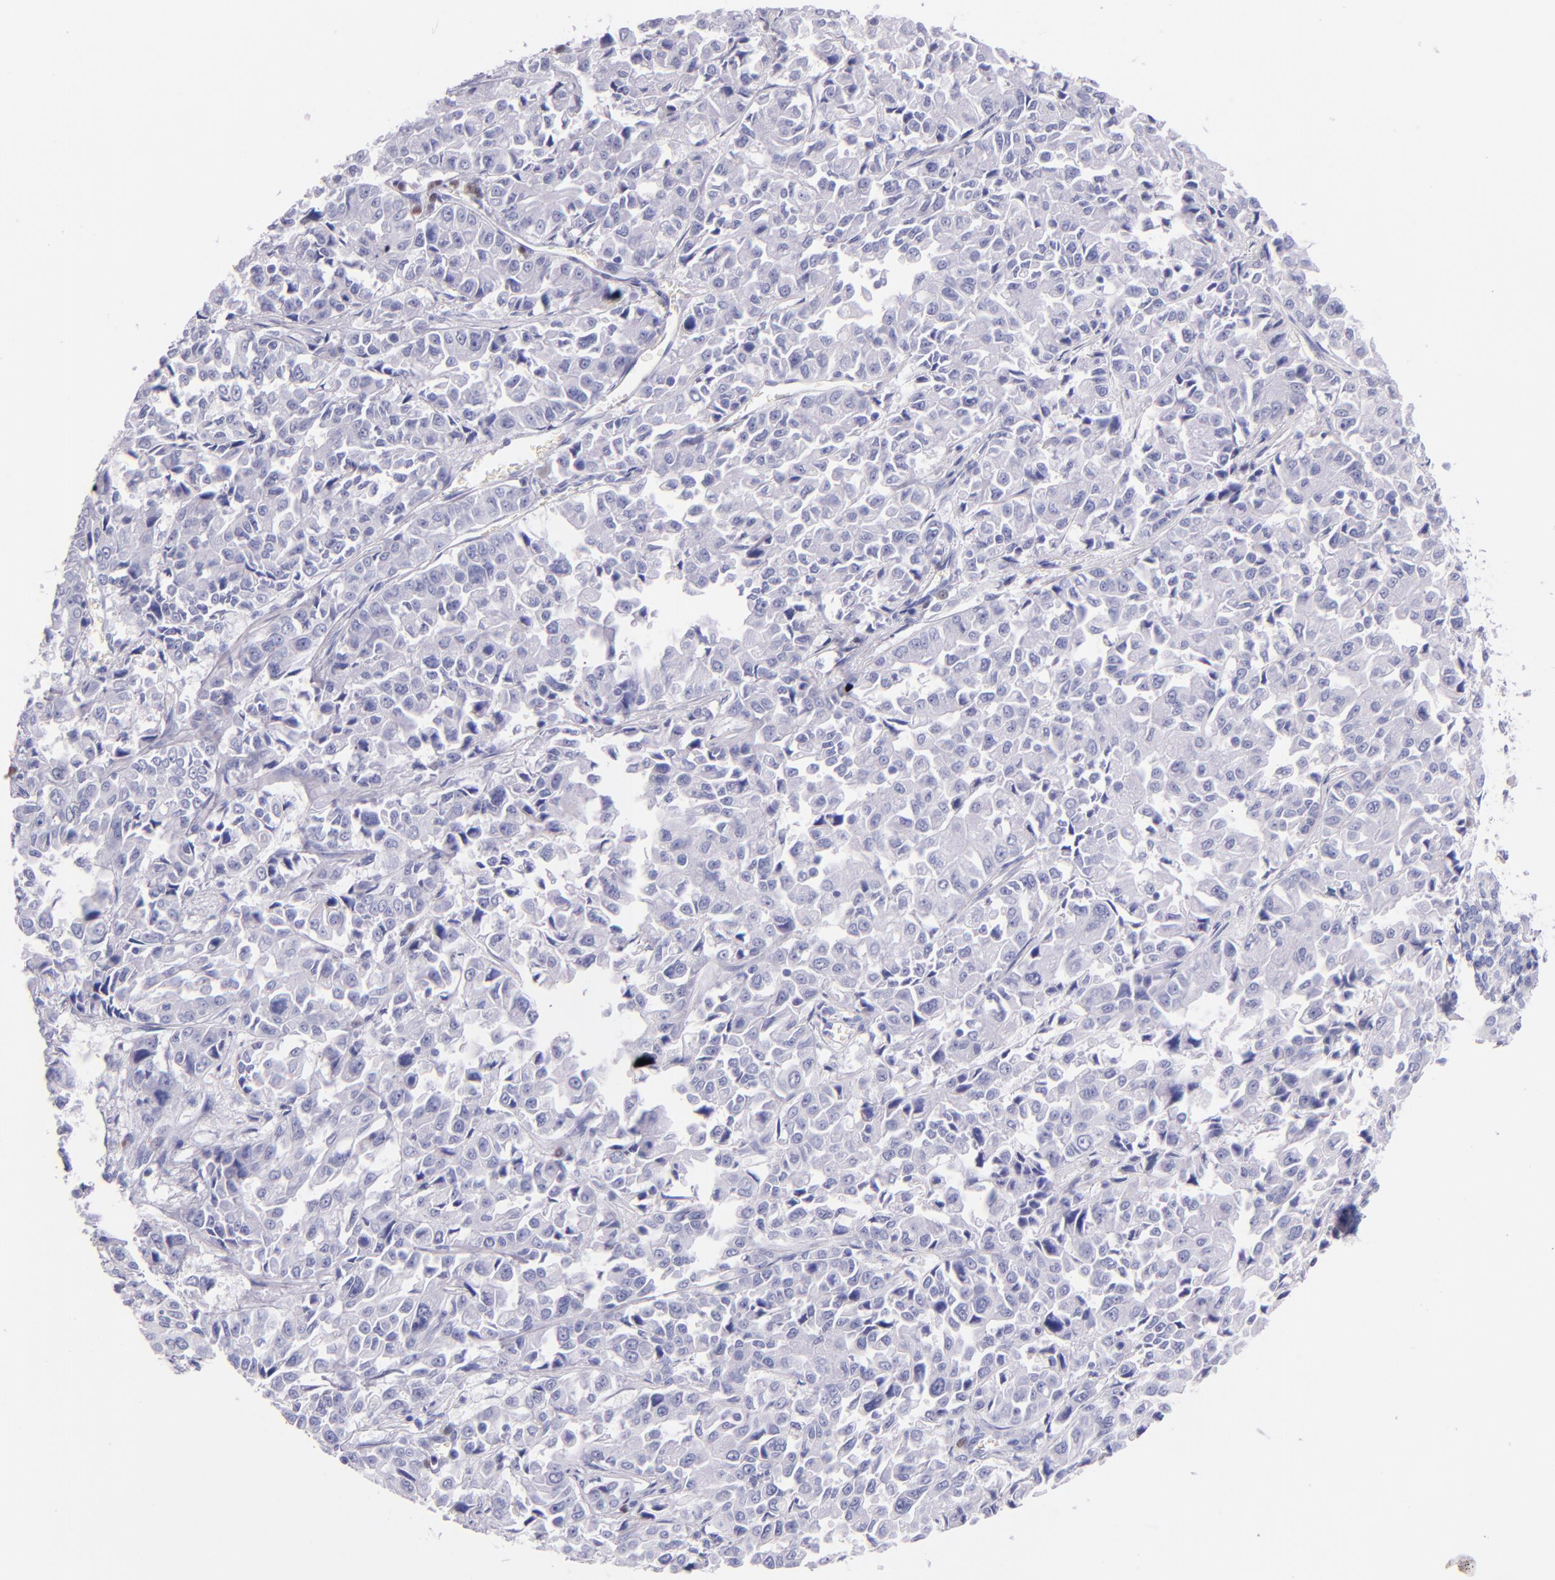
{"staining": {"intensity": "negative", "quantity": "none", "location": "none"}, "tissue": "pancreatic cancer", "cell_type": "Tumor cells", "image_type": "cancer", "snomed": [{"axis": "morphology", "description": "Adenocarcinoma, NOS"}, {"axis": "topography", "description": "Pancreas"}], "caption": "Image shows no significant protein expression in tumor cells of pancreatic adenocarcinoma.", "gene": "IRF4", "patient": {"sex": "female", "age": 52}}